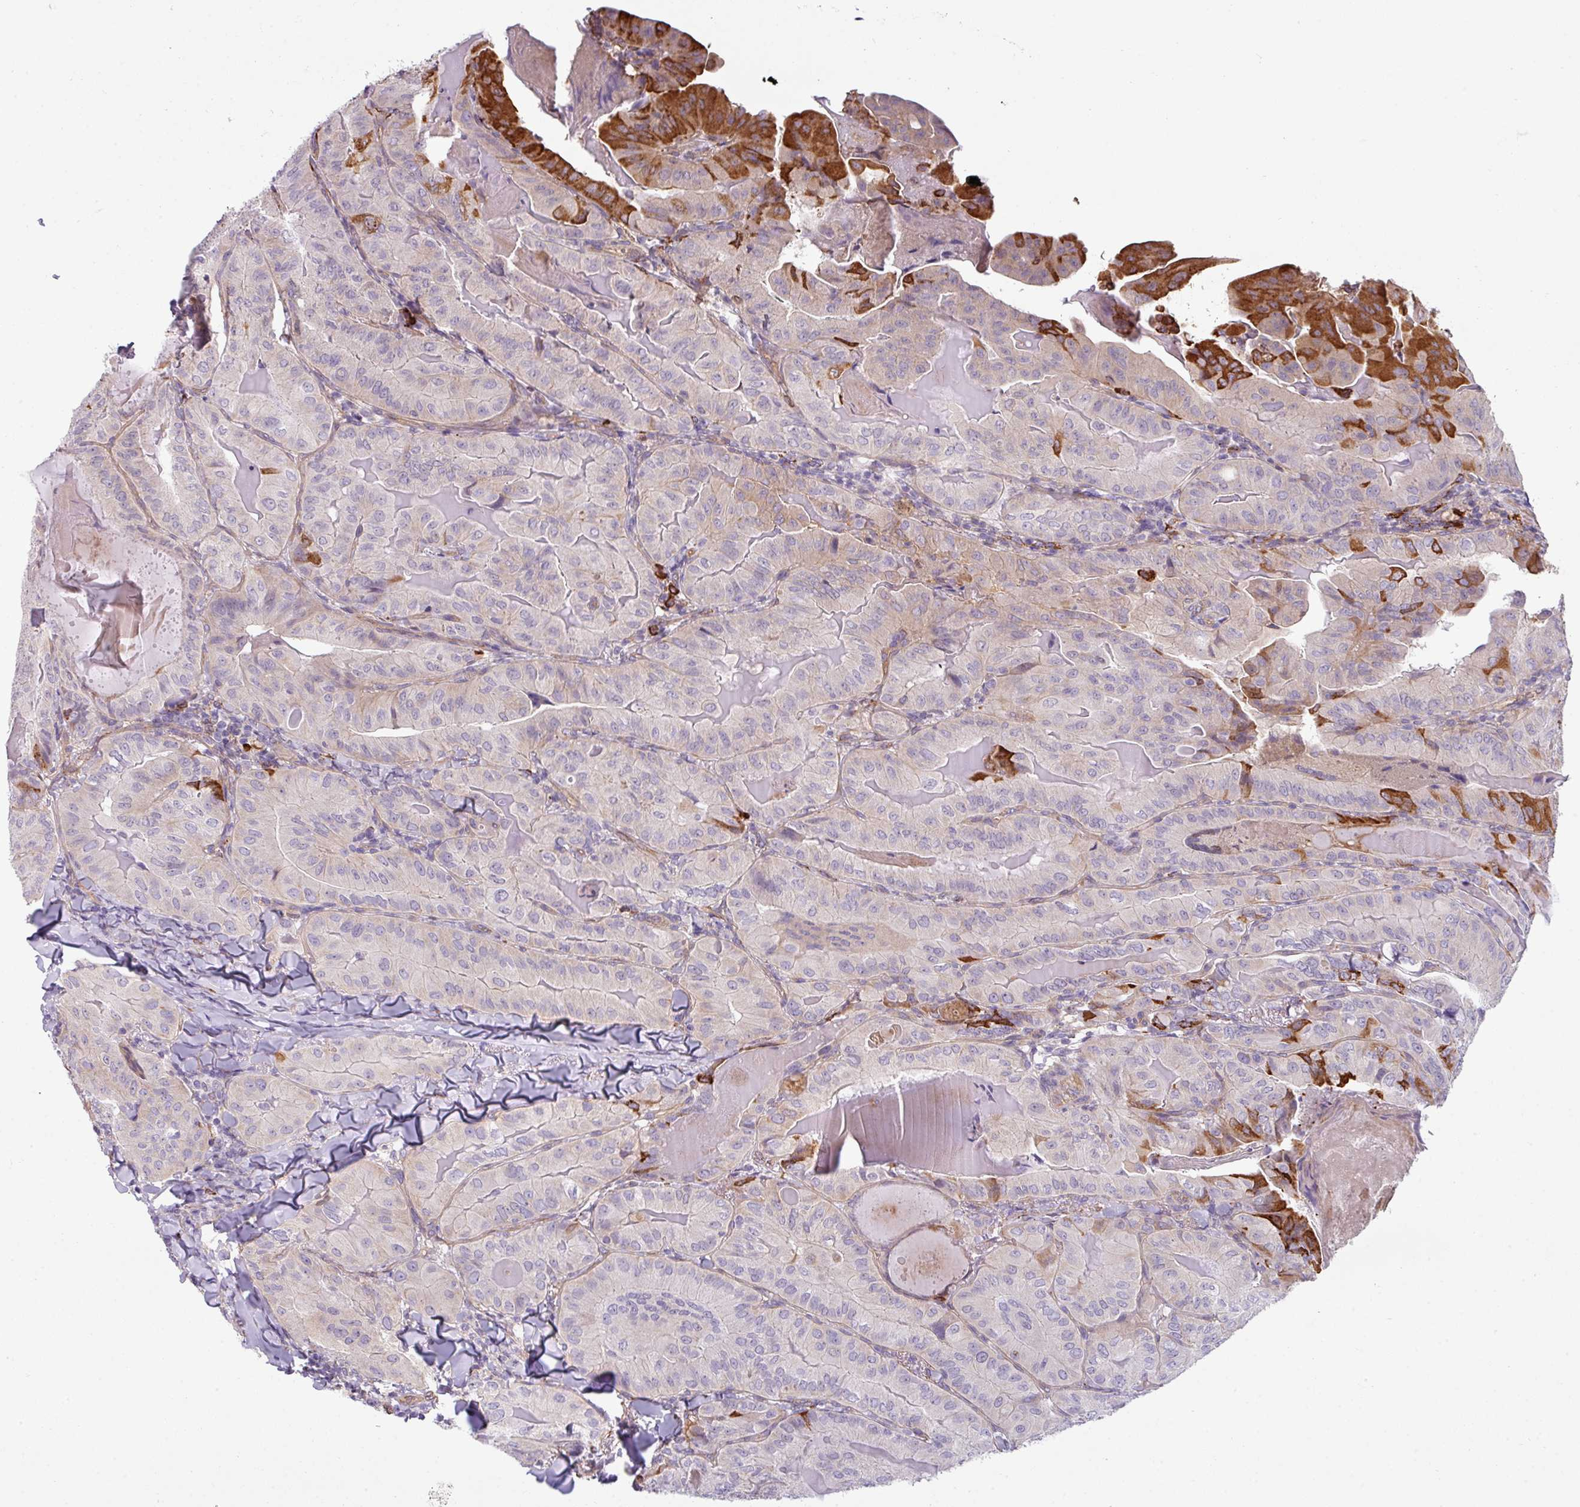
{"staining": {"intensity": "strong", "quantity": "<25%", "location": "cytoplasmic/membranous"}, "tissue": "thyroid cancer", "cell_type": "Tumor cells", "image_type": "cancer", "snomed": [{"axis": "morphology", "description": "Papillary adenocarcinoma, NOS"}, {"axis": "topography", "description": "Thyroid gland"}], "caption": "Thyroid cancer stained for a protein (brown) displays strong cytoplasmic/membranous positive staining in approximately <25% of tumor cells.", "gene": "BUD23", "patient": {"sex": "female", "age": 68}}